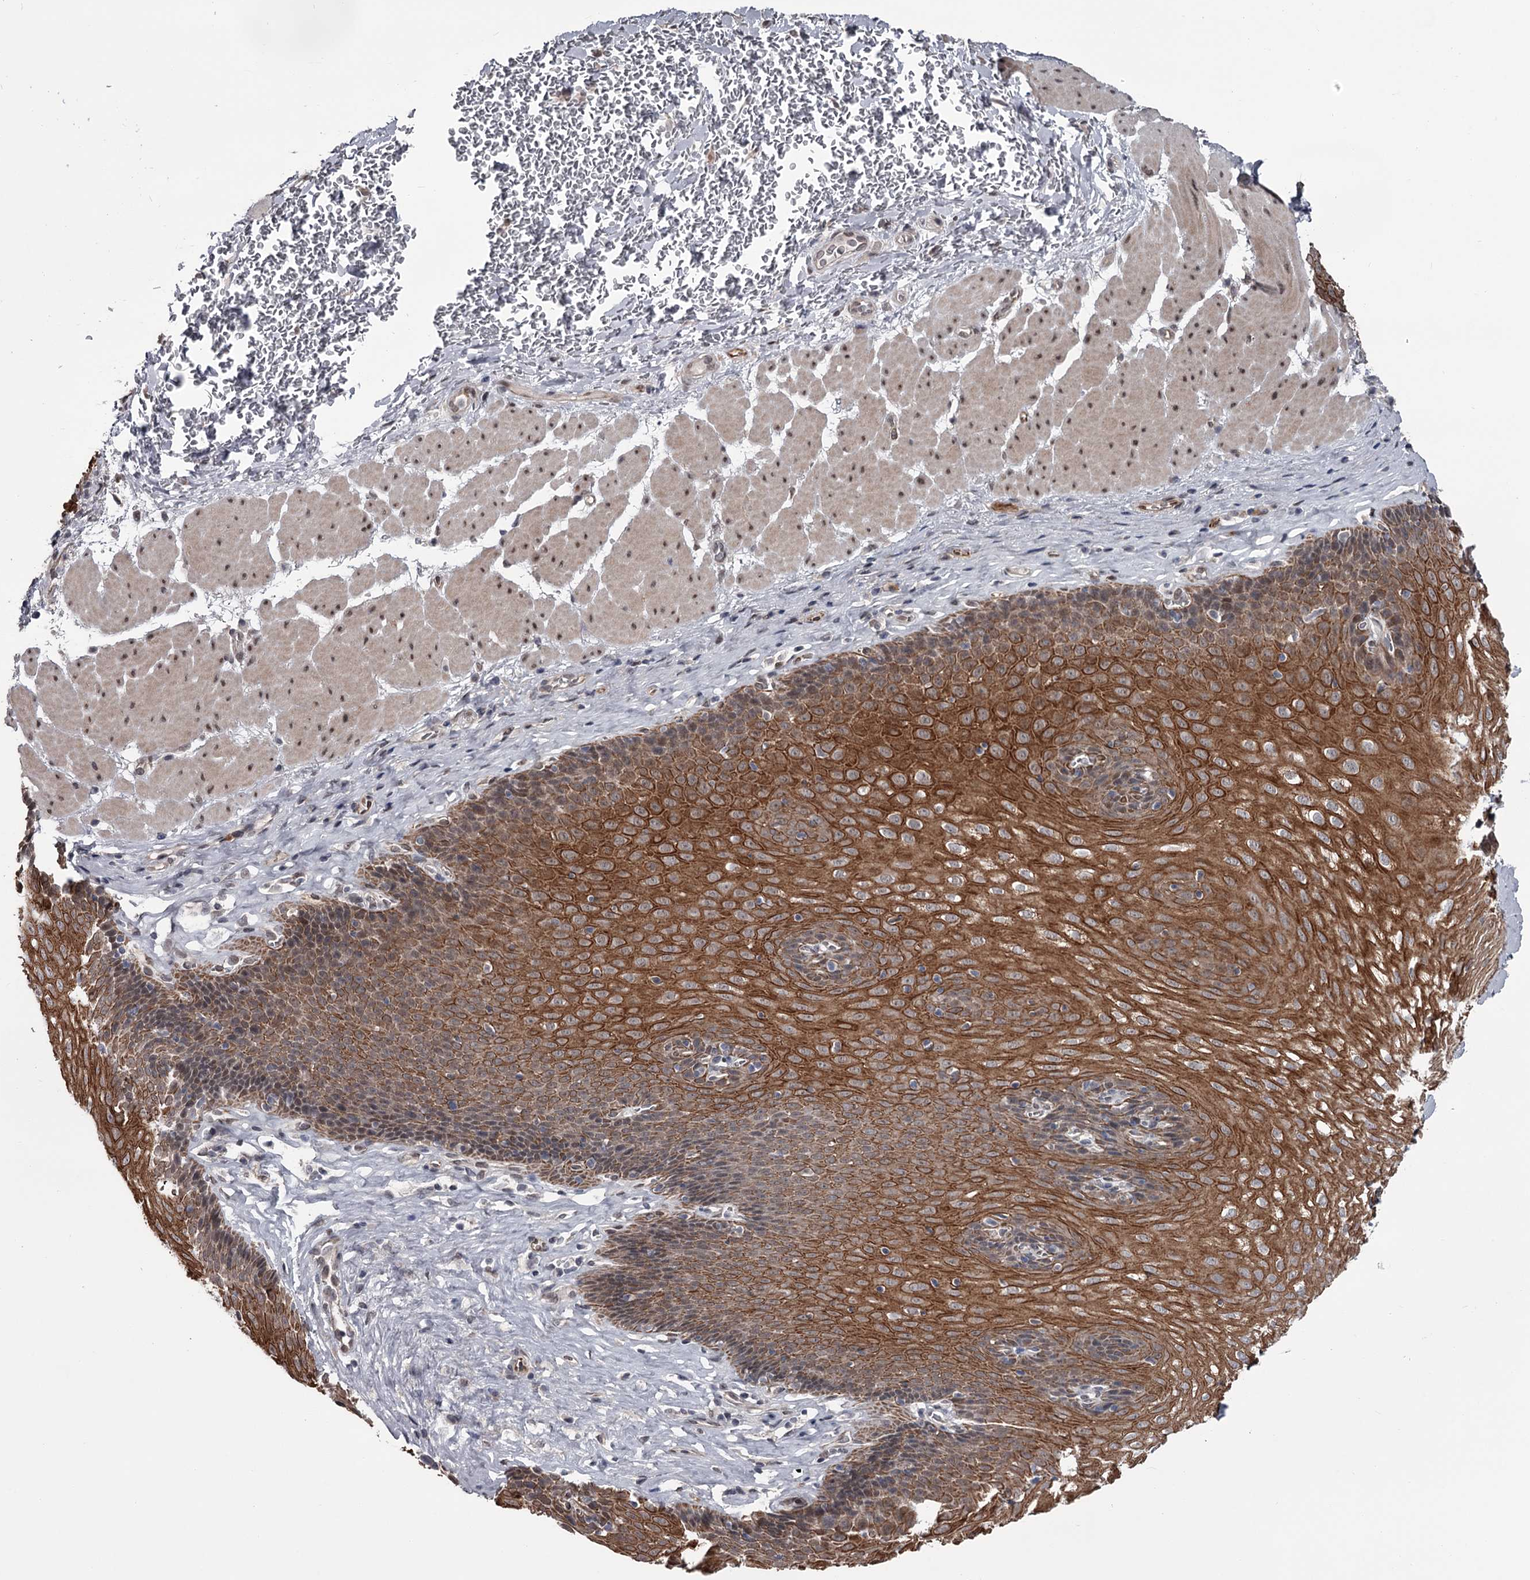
{"staining": {"intensity": "strong", "quantity": ">75%", "location": "cytoplasmic/membranous"}, "tissue": "esophagus", "cell_type": "Squamous epithelial cells", "image_type": "normal", "snomed": [{"axis": "morphology", "description": "Normal tissue, NOS"}, {"axis": "topography", "description": "Esophagus"}], "caption": "Immunohistochemical staining of normal human esophagus displays high levels of strong cytoplasmic/membranous expression in approximately >75% of squamous epithelial cells. Nuclei are stained in blue.", "gene": "PRPF40B", "patient": {"sex": "female", "age": 66}}